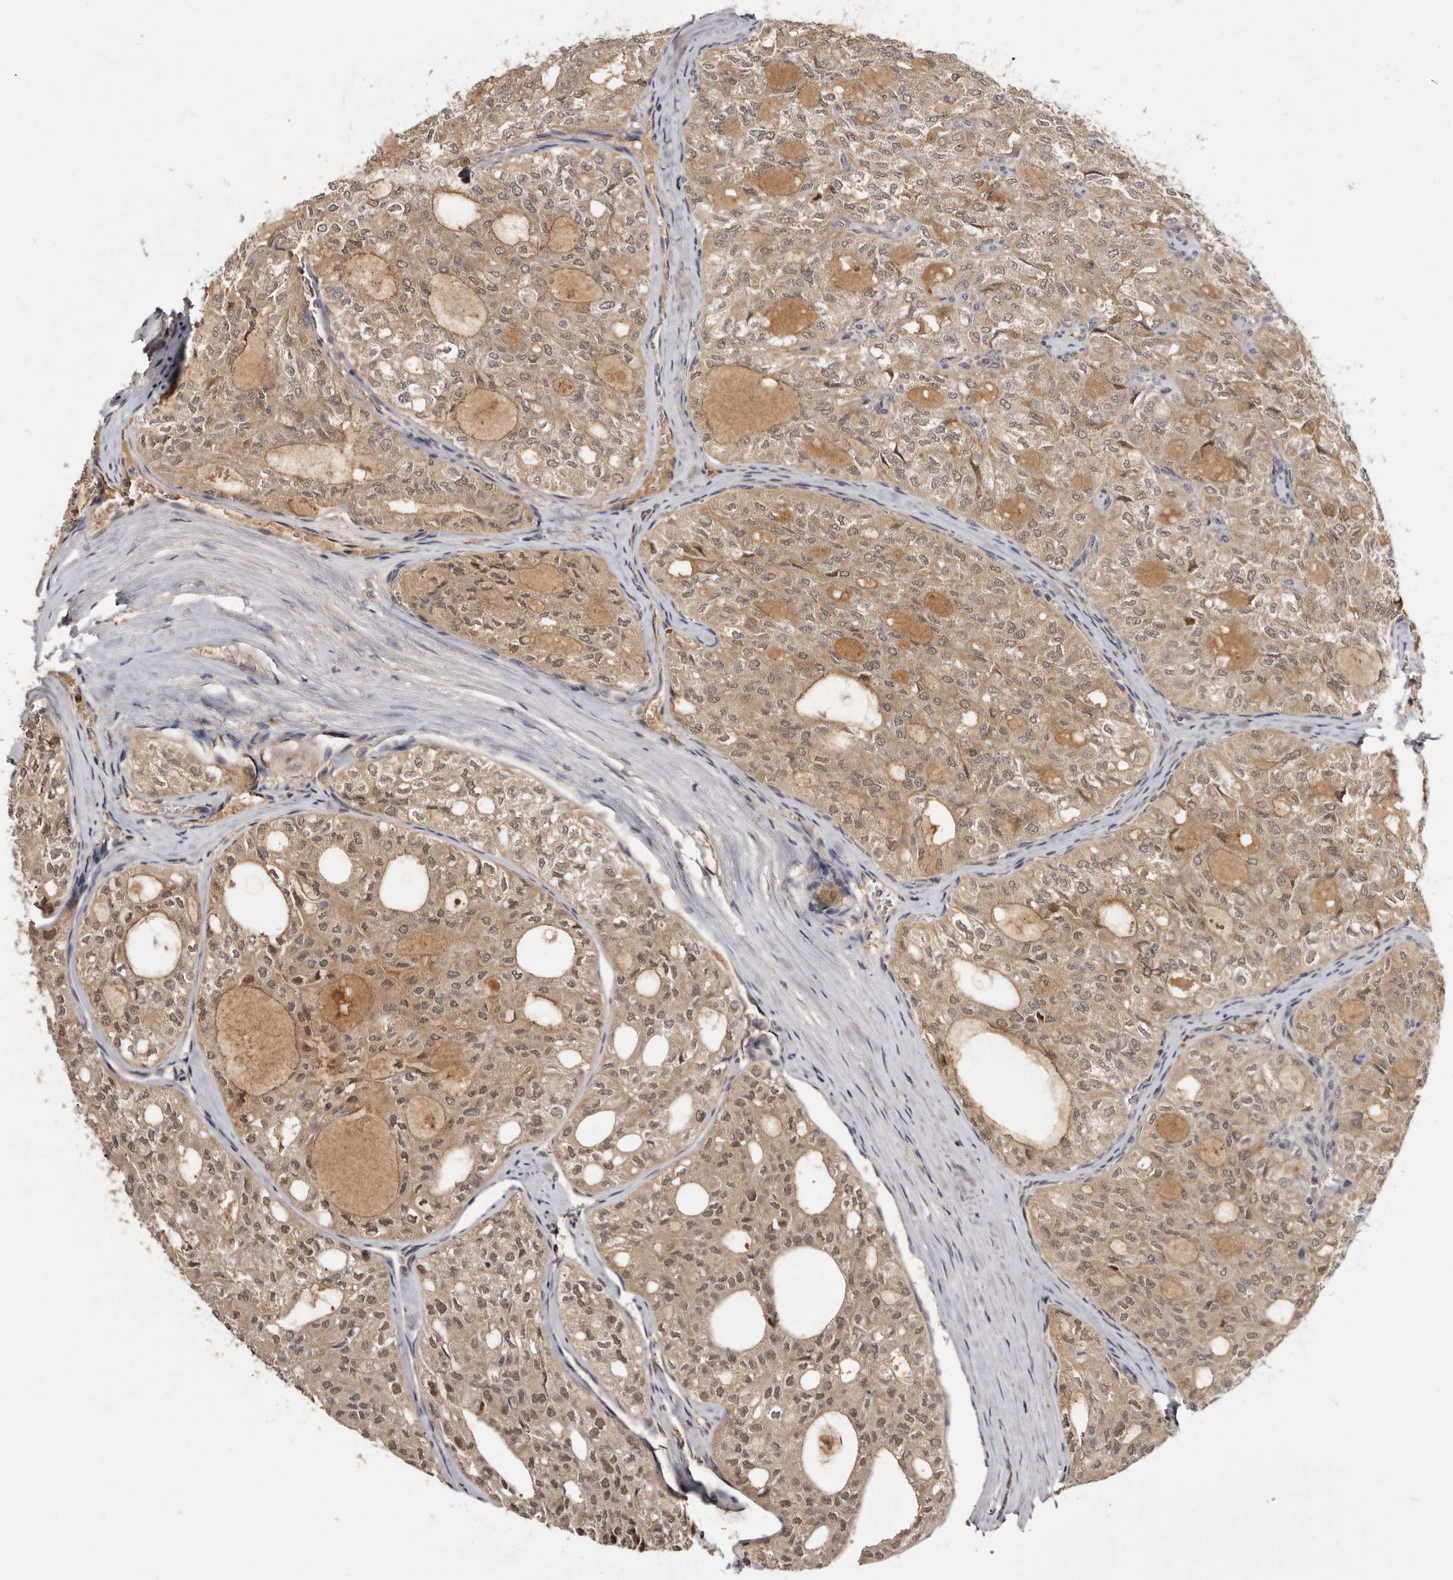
{"staining": {"intensity": "moderate", "quantity": ">75%", "location": "cytoplasmic/membranous,nuclear"}, "tissue": "thyroid cancer", "cell_type": "Tumor cells", "image_type": "cancer", "snomed": [{"axis": "morphology", "description": "Follicular adenoma carcinoma, NOS"}, {"axis": "topography", "description": "Thyroid gland"}], "caption": "Brown immunohistochemical staining in human thyroid cancer (follicular adenoma carcinoma) demonstrates moderate cytoplasmic/membranous and nuclear positivity in approximately >75% of tumor cells.", "gene": "INAVA", "patient": {"sex": "male", "age": 75}}